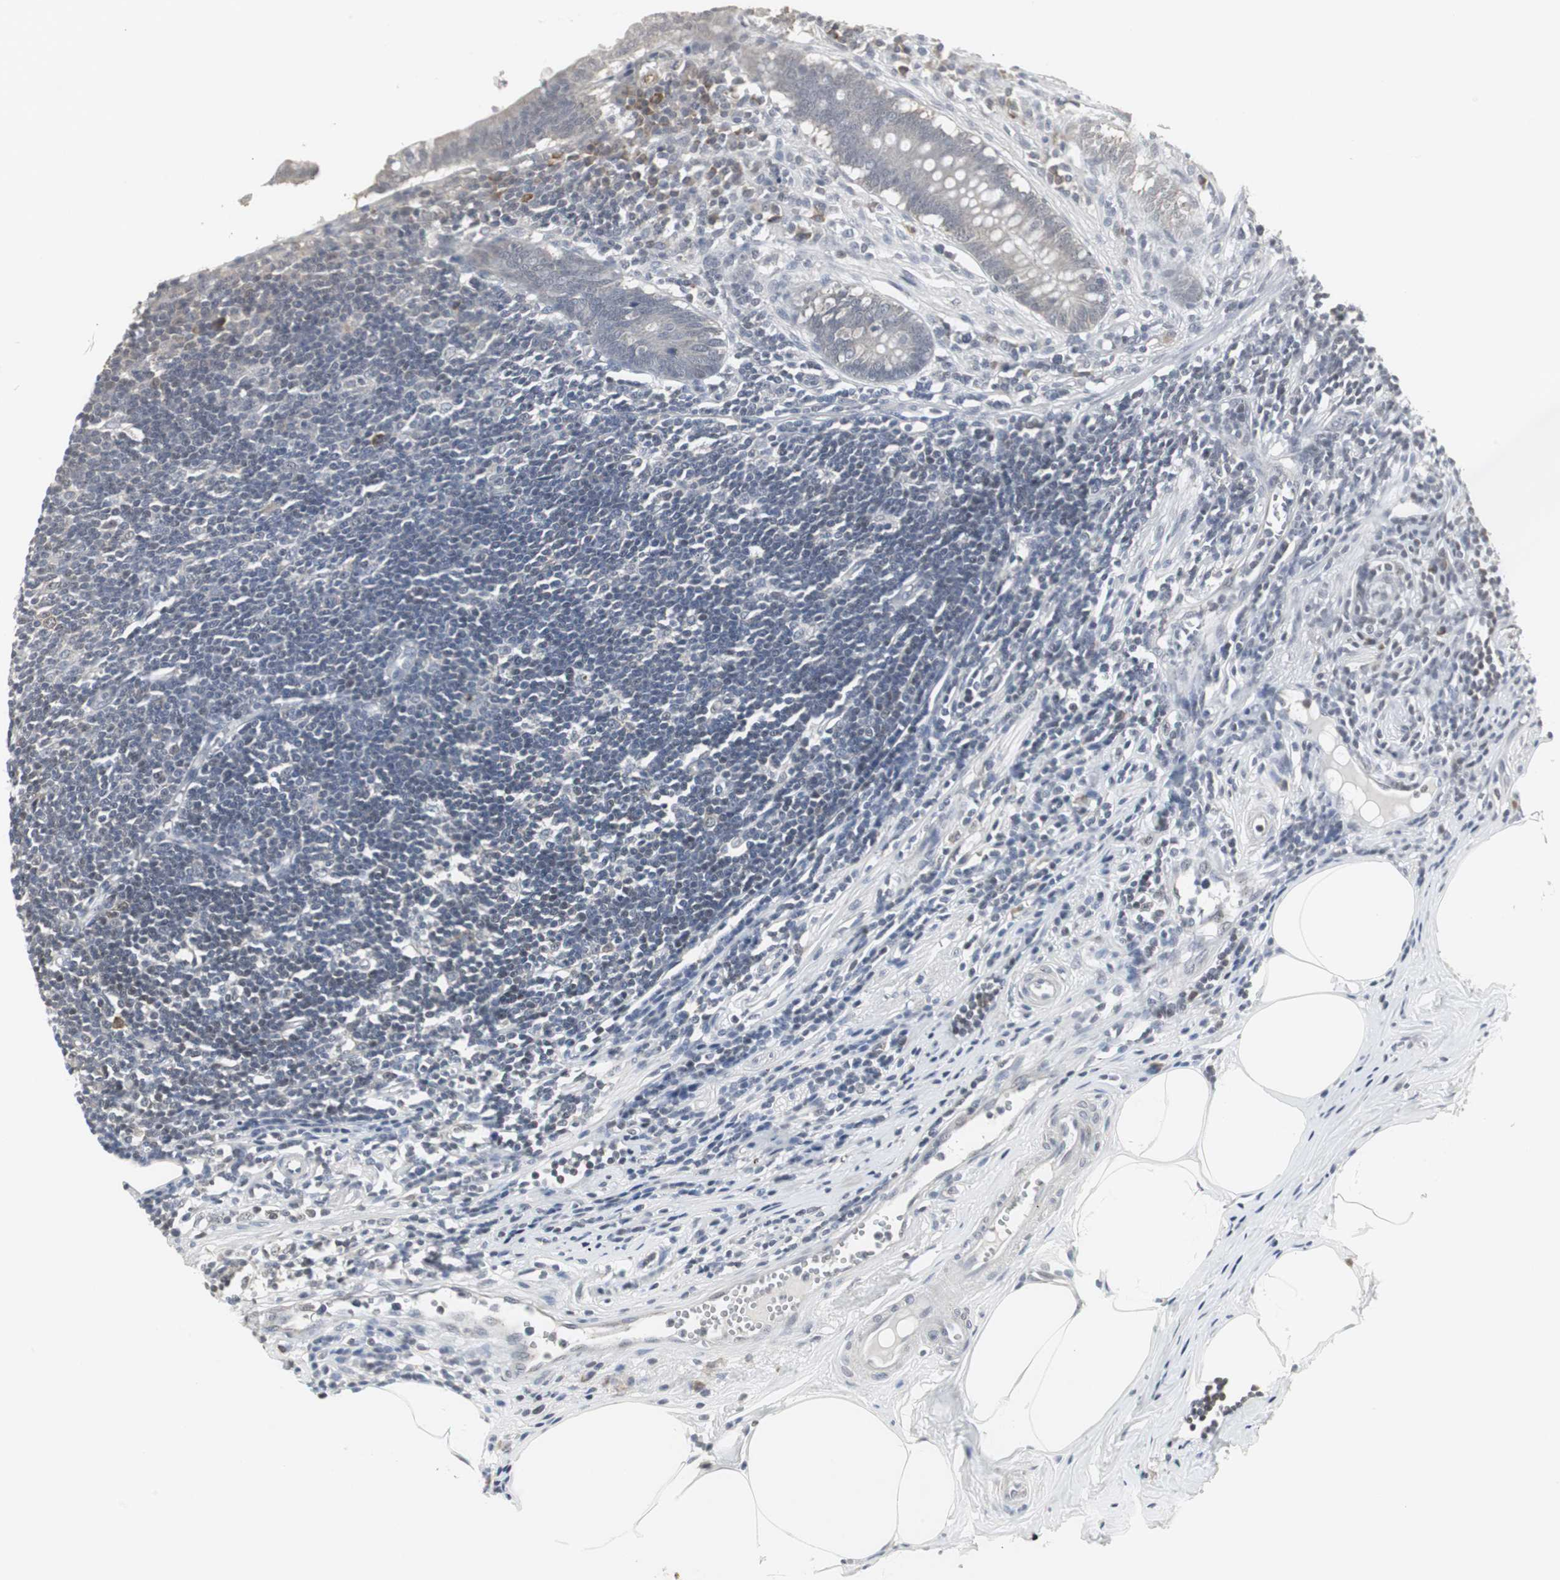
{"staining": {"intensity": "negative", "quantity": "none", "location": "none"}, "tissue": "appendix", "cell_type": "Glandular cells", "image_type": "normal", "snomed": [{"axis": "morphology", "description": "Normal tissue, NOS"}, {"axis": "topography", "description": "Appendix"}], "caption": "Immunohistochemistry micrograph of normal appendix: appendix stained with DAB demonstrates no significant protein staining in glandular cells.", "gene": "CCT5", "patient": {"sex": "female", "age": 50}}